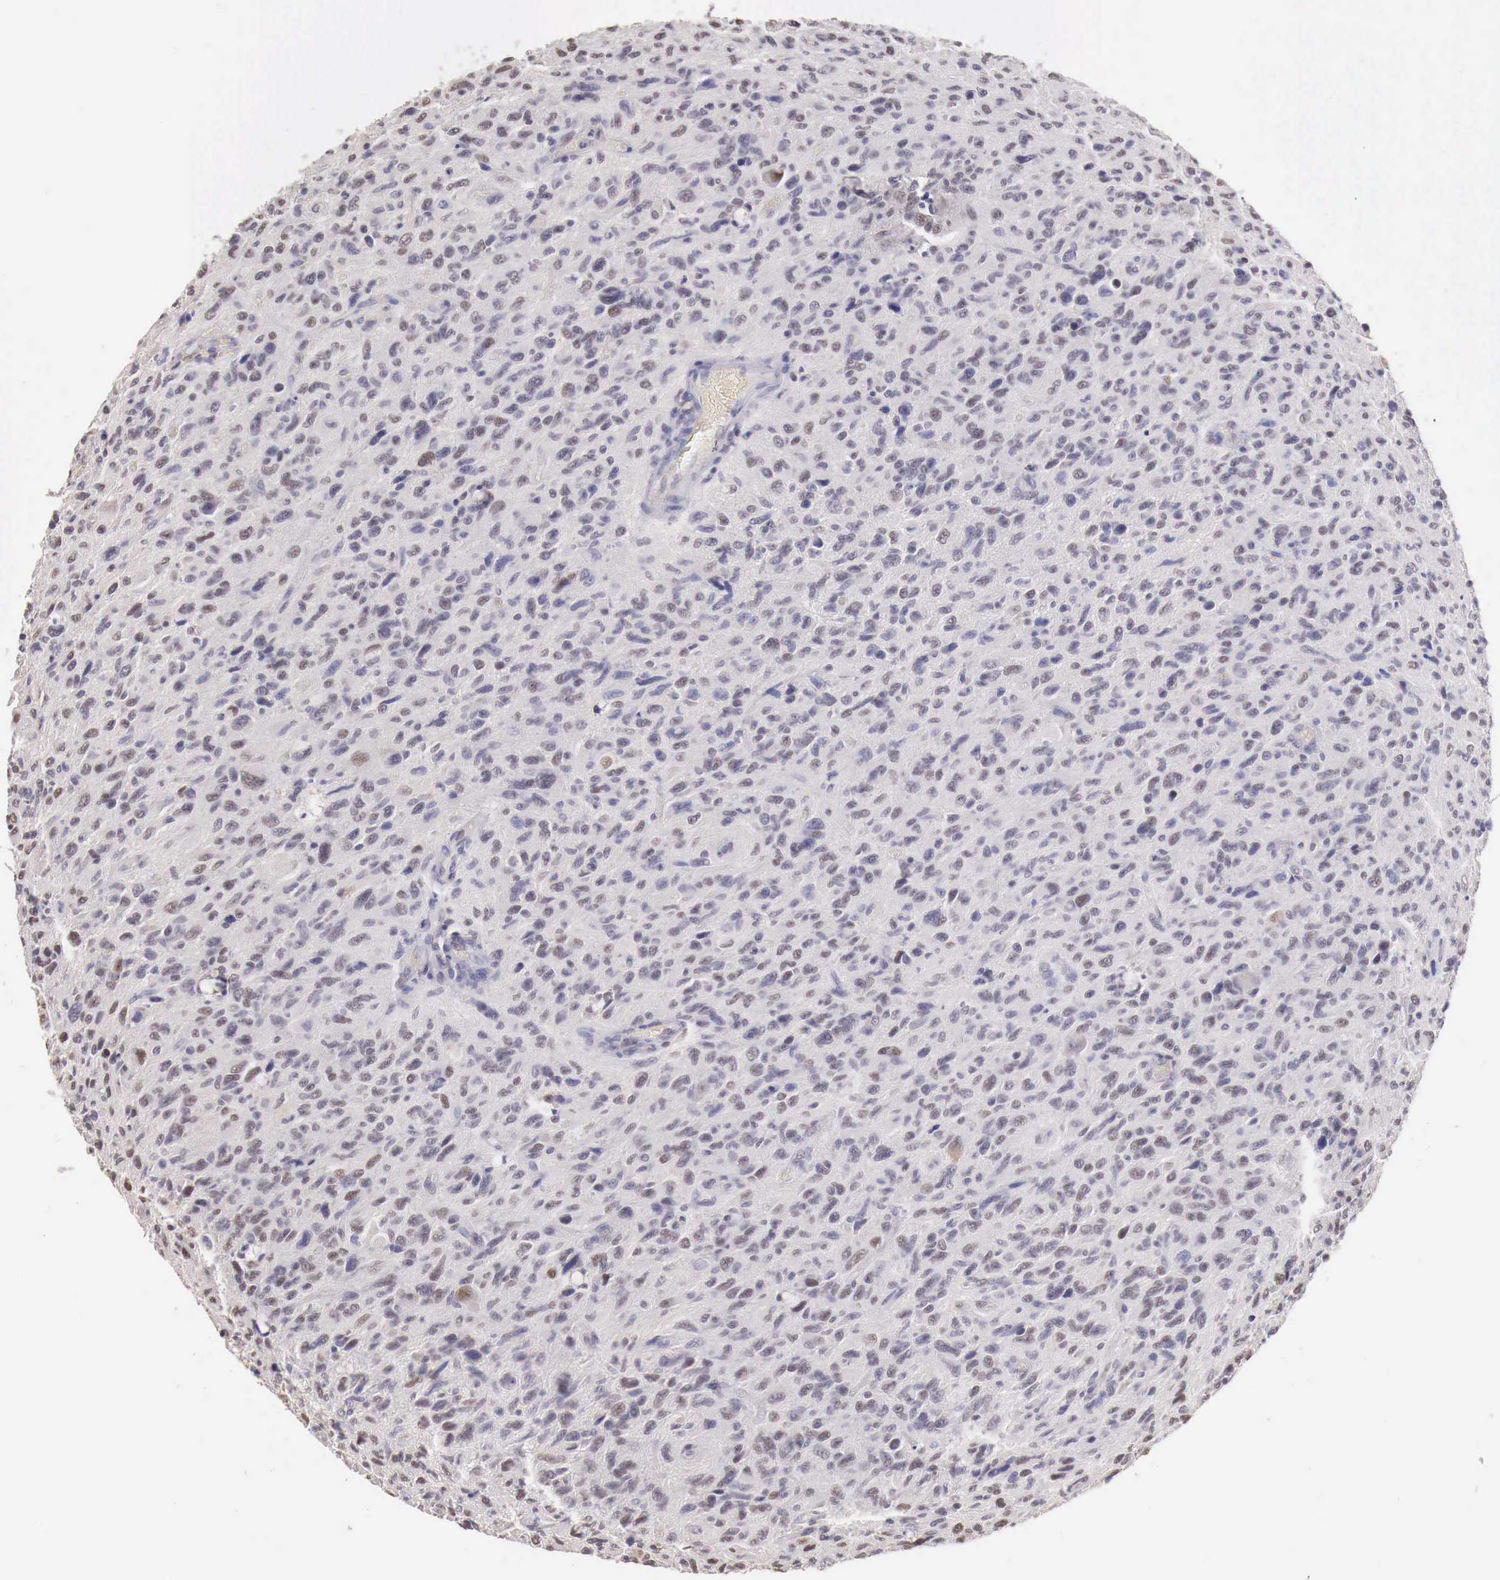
{"staining": {"intensity": "weak", "quantity": "<25%", "location": "nuclear"}, "tissue": "glioma", "cell_type": "Tumor cells", "image_type": "cancer", "snomed": [{"axis": "morphology", "description": "Glioma, malignant, High grade"}, {"axis": "topography", "description": "Brain"}], "caption": "This is an IHC micrograph of glioma. There is no staining in tumor cells.", "gene": "UBA1", "patient": {"sex": "female", "age": 60}}